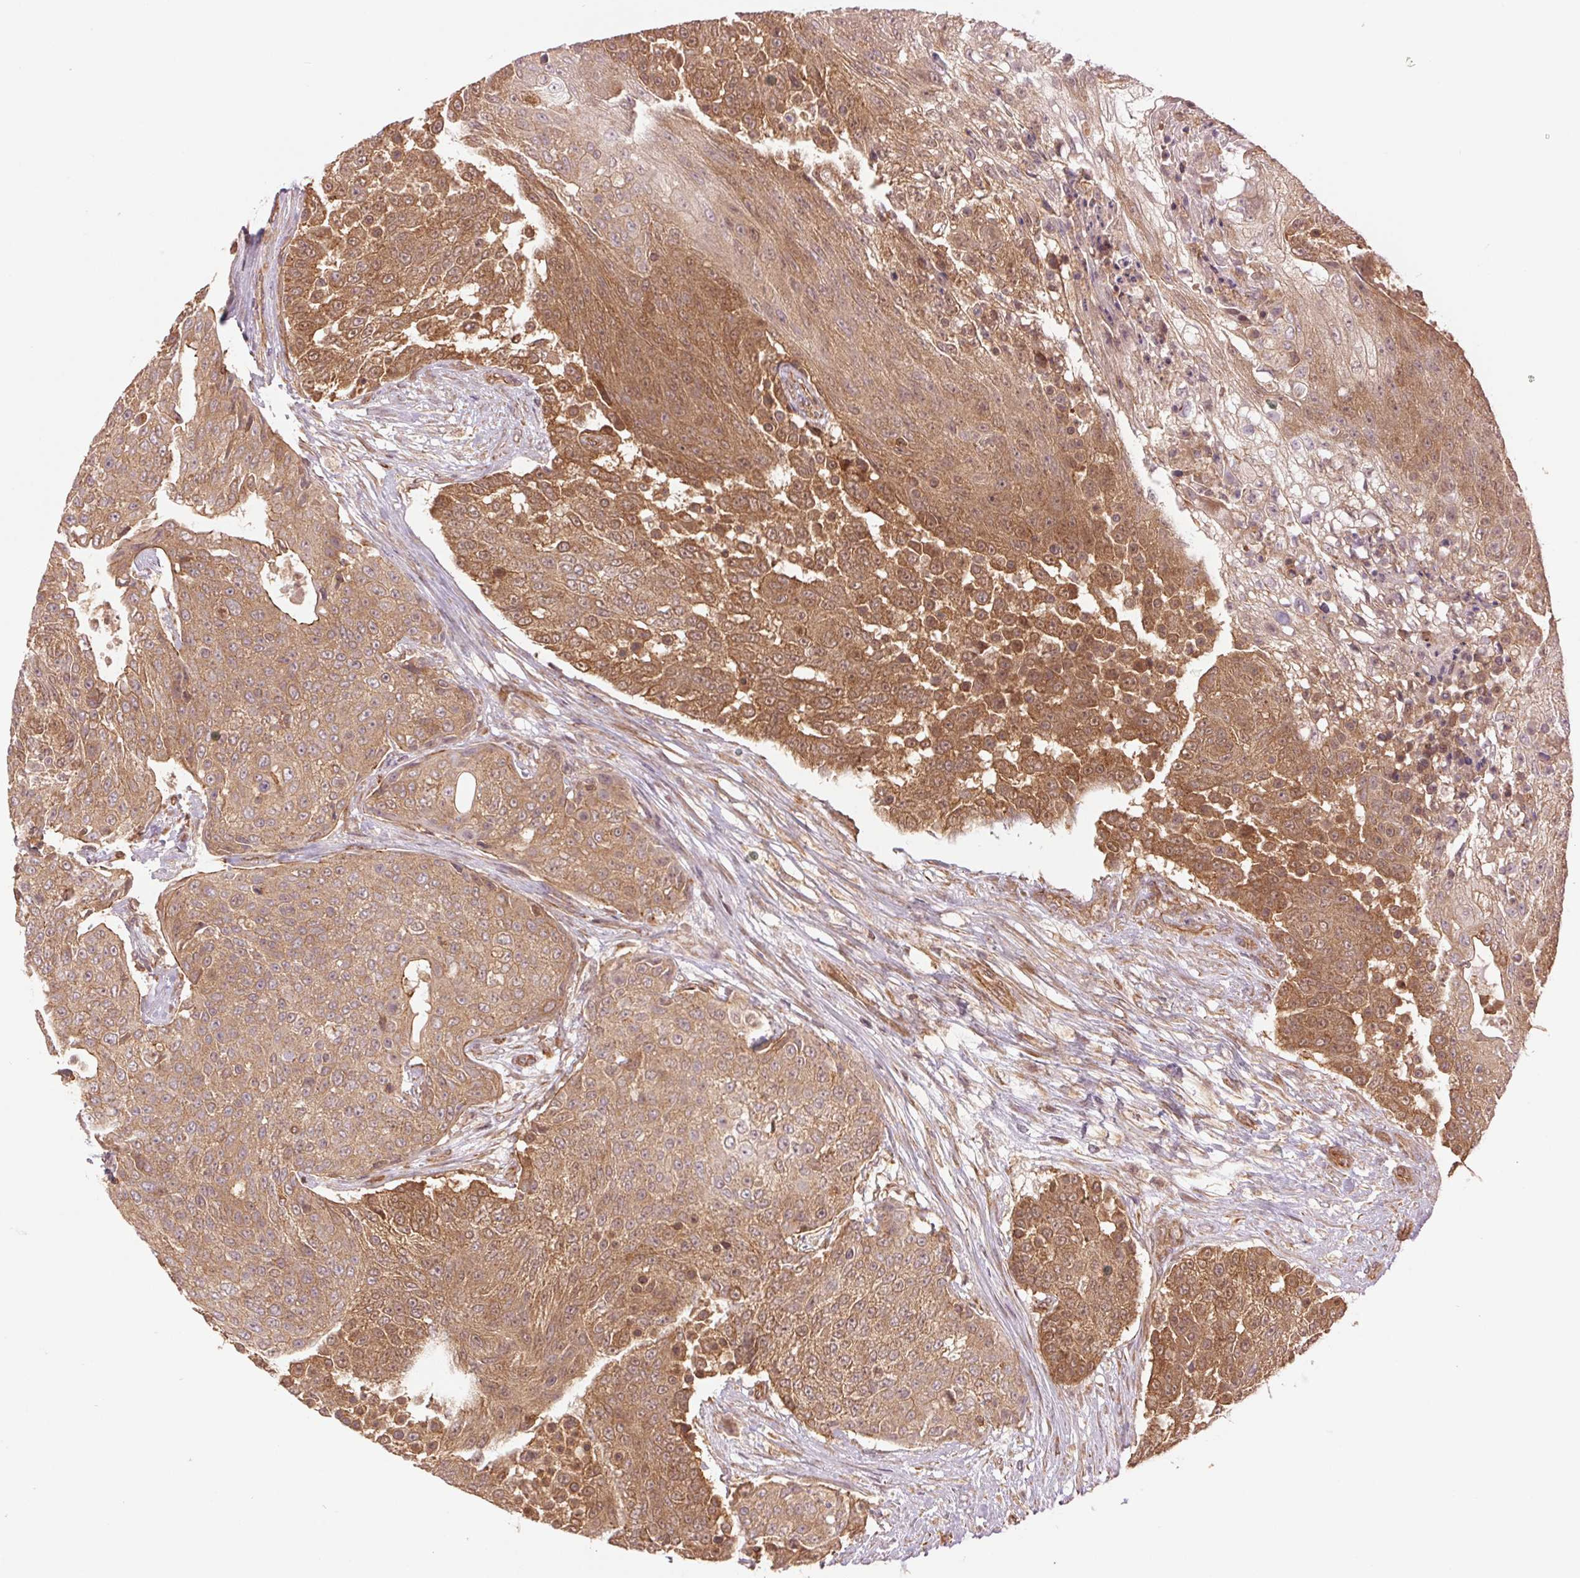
{"staining": {"intensity": "moderate", "quantity": ">75%", "location": "cytoplasmic/membranous"}, "tissue": "urothelial cancer", "cell_type": "Tumor cells", "image_type": "cancer", "snomed": [{"axis": "morphology", "description": "Urothelial carcinoma, High grade"}, {"axis": "topography", "description": "Urinary bladder"}], "caption": "Urothelial carcinoma (high-grade) stained with a protein marker shows moderate staining in tumor cells.", "gene": "STARD7", "patient": {"sex": "female", "age": 63}}